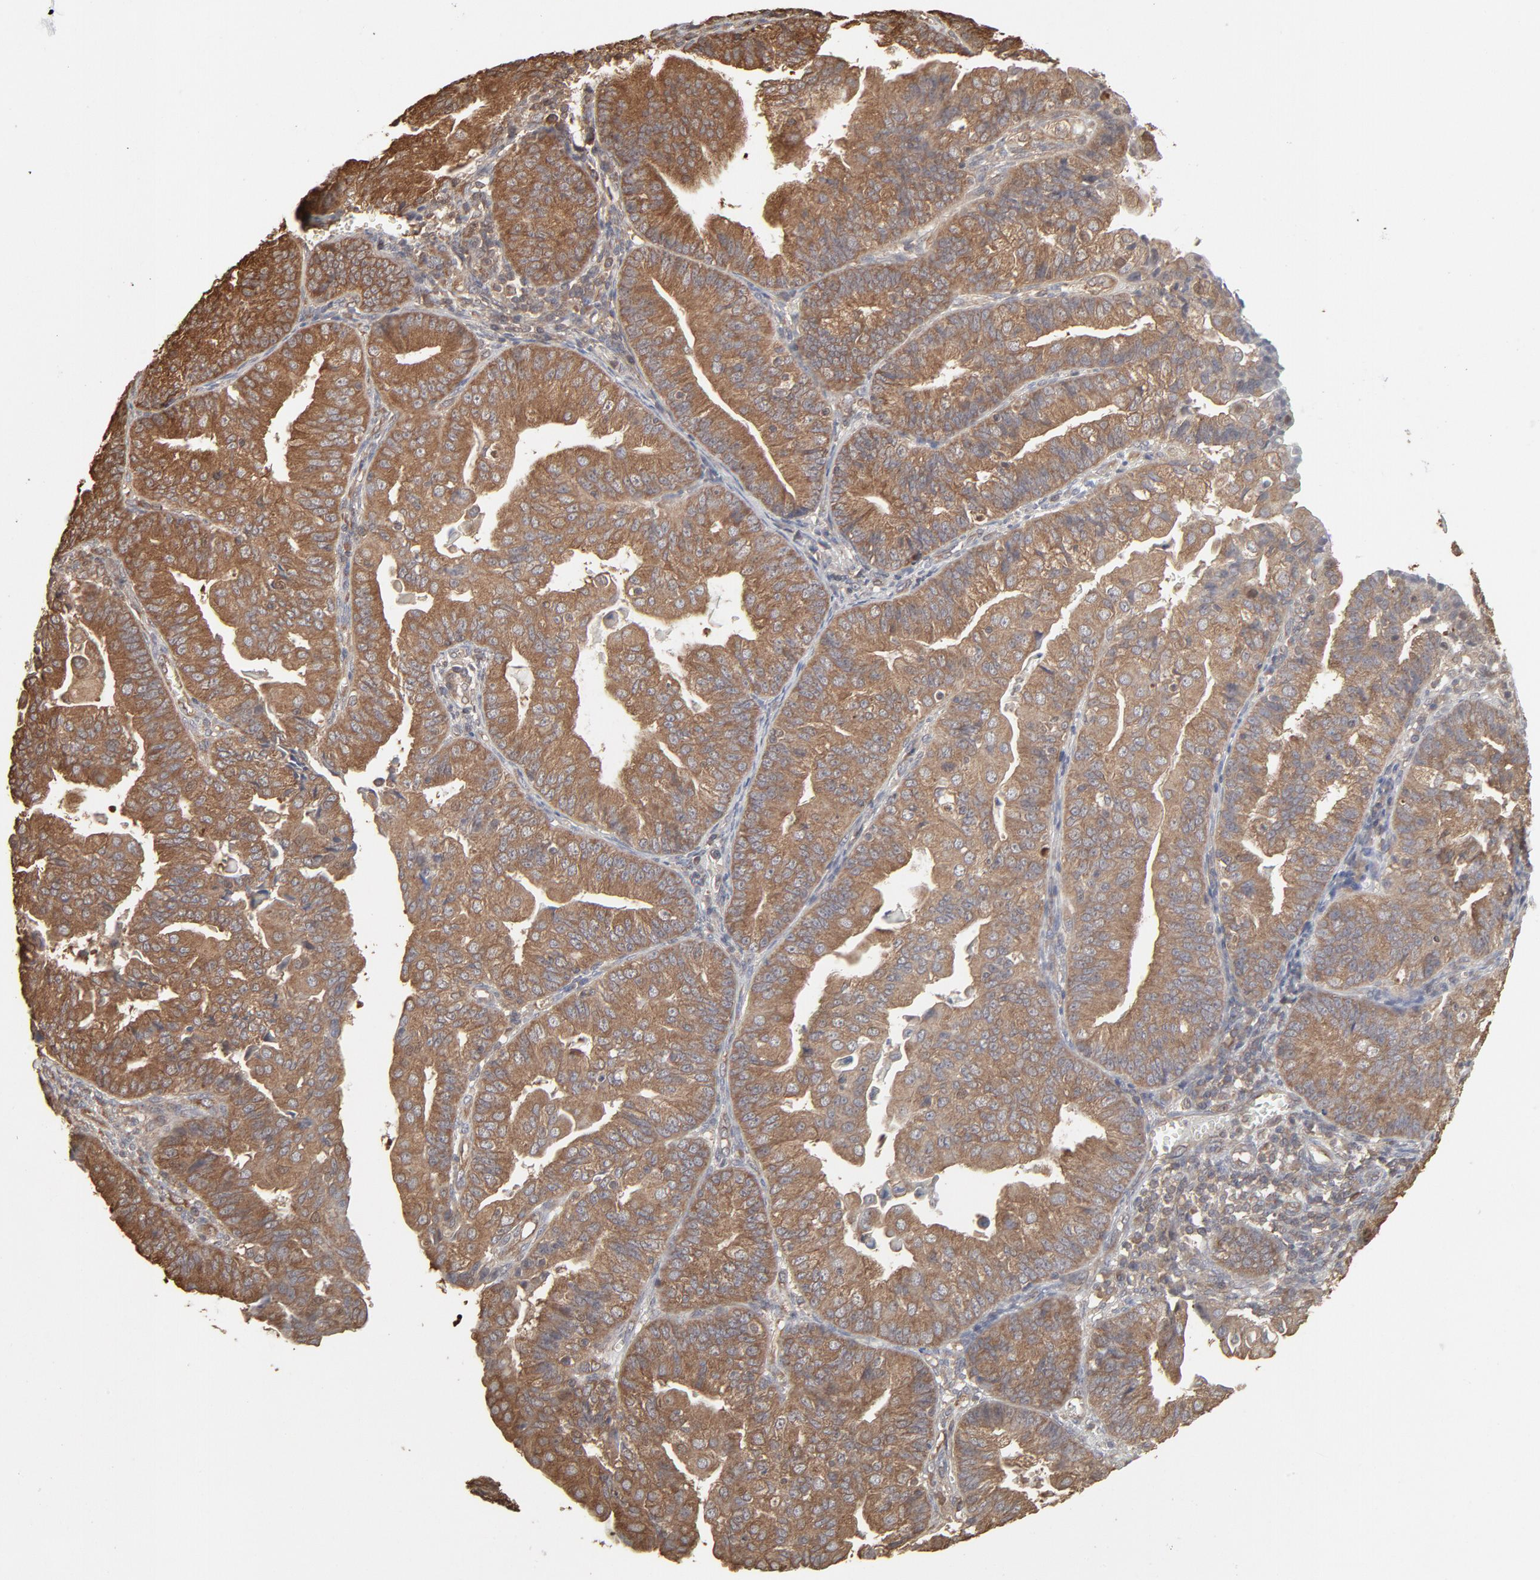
{"staining": {"intensity": "moderate", "quantity": ">75%", "location": "cytoplasmic/membranous"}, "tissue": "endometrial cancer", "cell_type": "Tumor cells", "image_type": "cancer", "snomed": [{"axis": "morphology", "description": "Adenocarcinoma, NOS"}, {"axis": "topography", "description": "Endometrium"}], "caption": "DAB (3,3'-diaminobenzidine) immunohistochemical staining of endometrial adenocarcinoma reveals moderate cytoplasmic/membranous protein expression in about >75% of tumor cells.", "gene": "PPP2CA", "patient": {"sex": "female", "age": 56}}